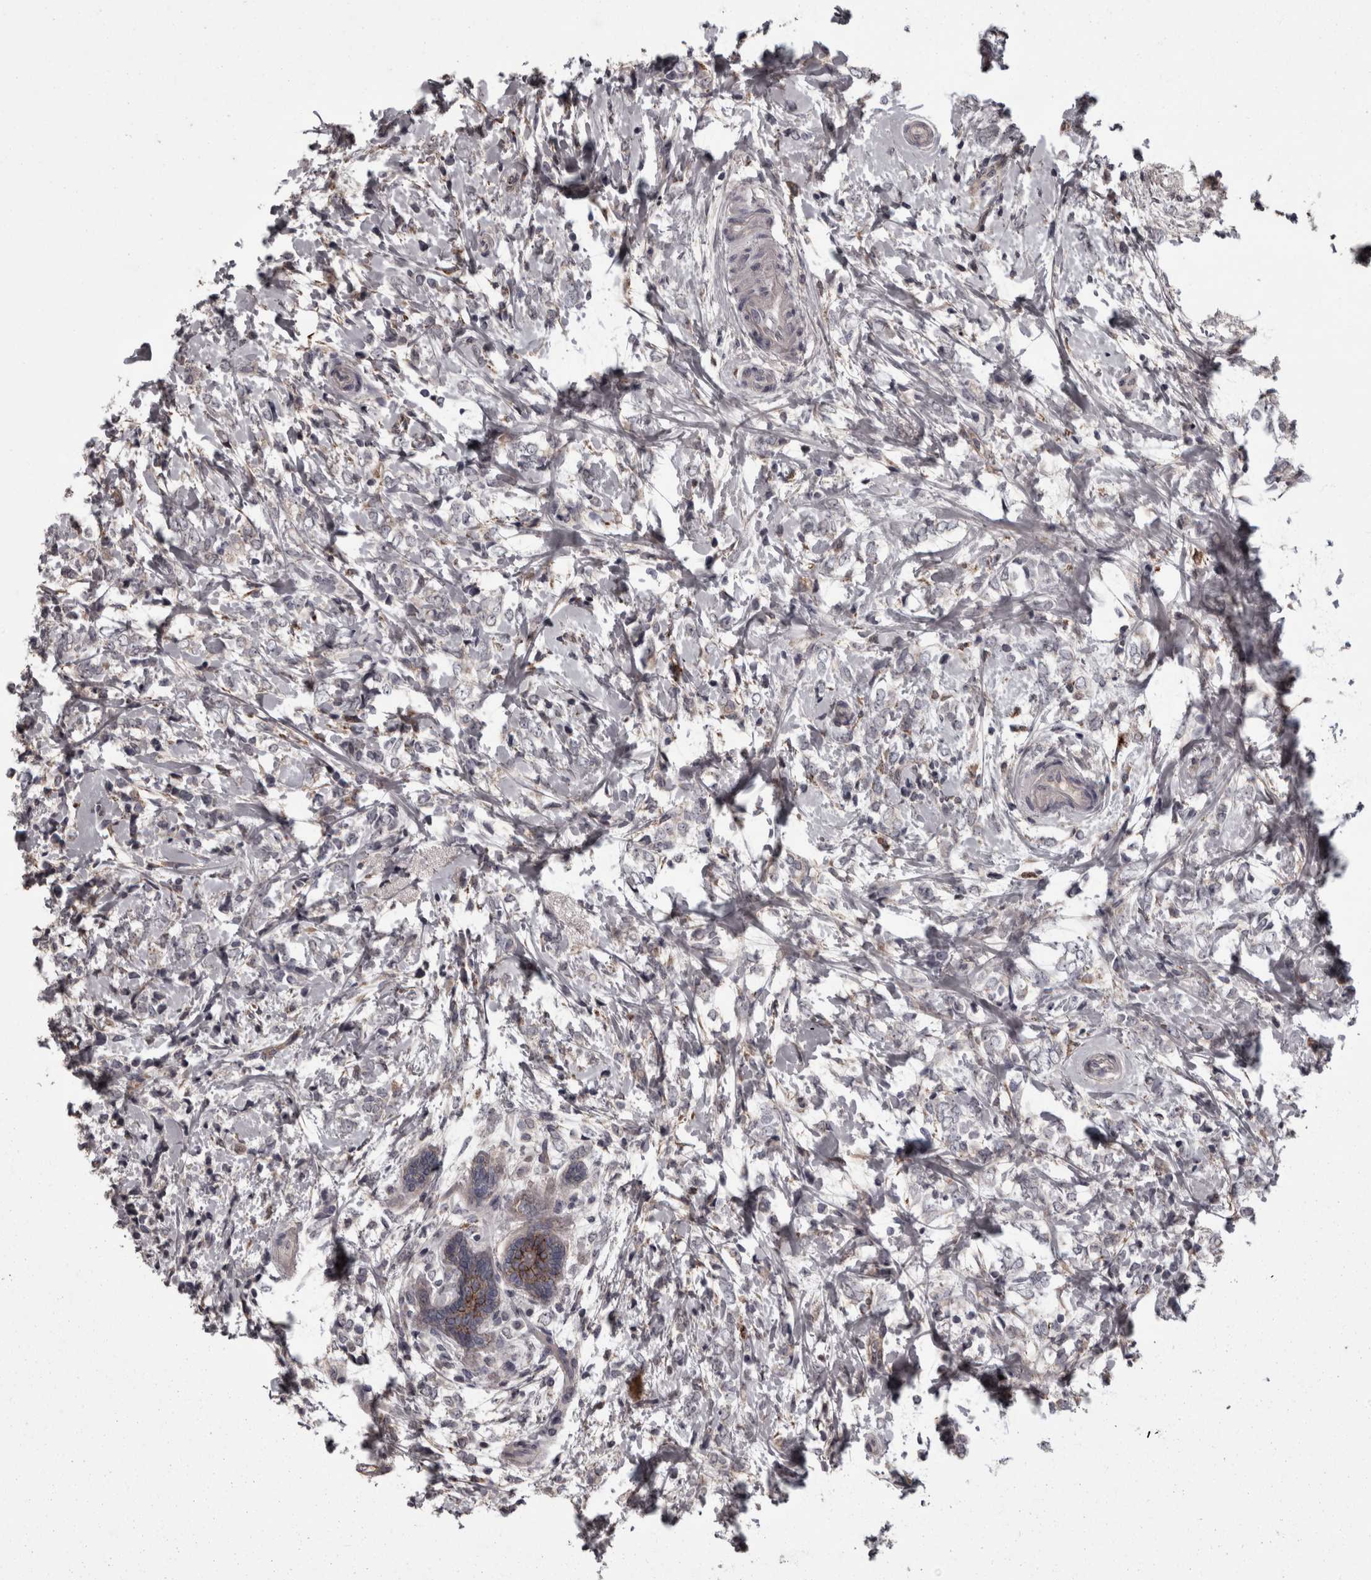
{"staining": {"intensity": "negative", "quantity": "none", "location": "none"}, "tissue": "breast cancer", "cell_type": "Tumor cells", "image_type": "cancer", "snomed": [{"axis": "morphology", "description": "Normal tissue, NOS"}, {"axis": "morphology", "description": "Lobular carcinoma"}, {"axis": "topography", "description": "Breast"}], "caption": "Immunohistochemistry (IHC) of breast cancer reveals no staining in tumor cells.", "gene": "PCDH17", "patient": {"sex": "female", "age": 47}}